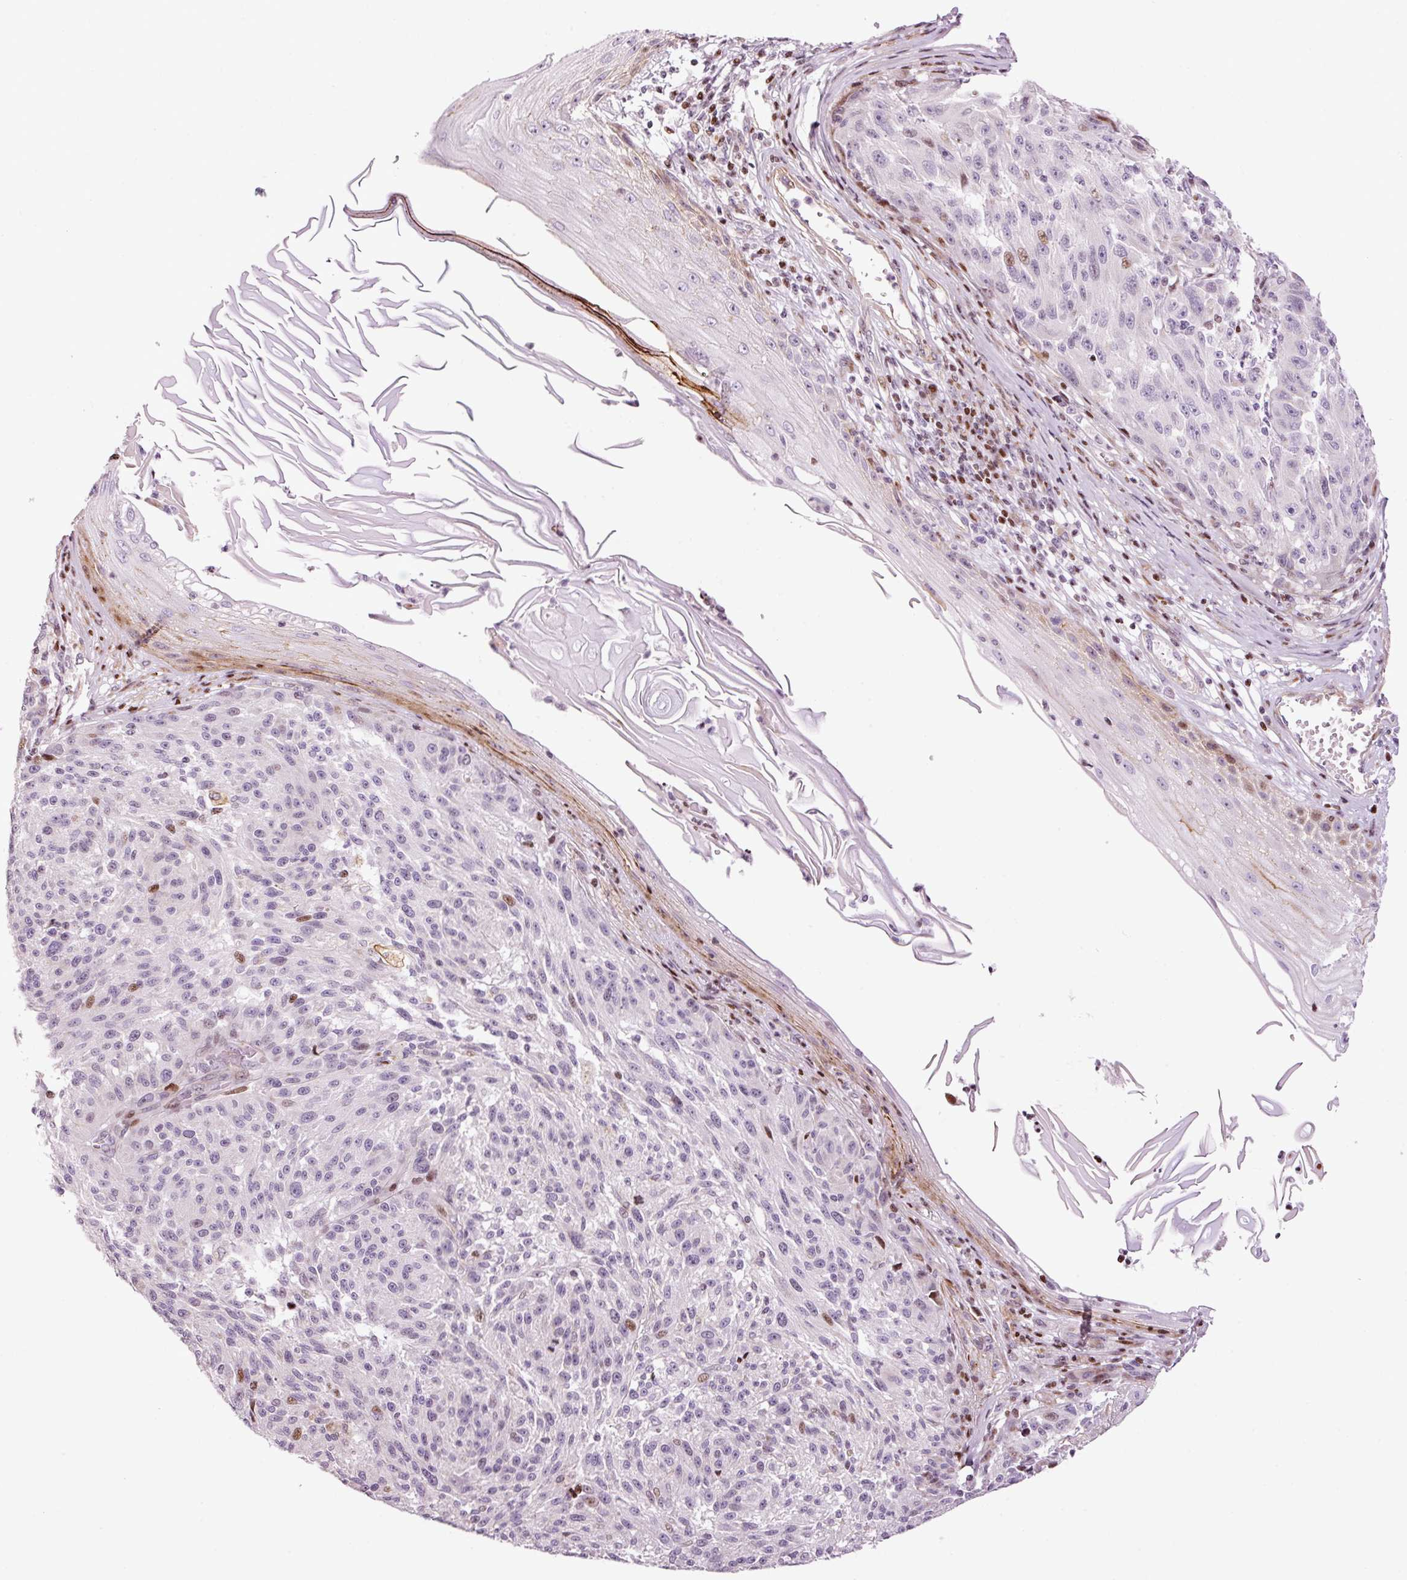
{"staining": {"intensity": "moderate", "quantity": "<25%", "location": "nuclear"}, "tissue": "melanoma", "cell_type": "Tumor cells", "image_type": "cancer", "snomed": [{"axis": "morphology", "description": "Malignant melanoma, NOS"}, {"axis": "topography", "description": "Skin"}], "caption": "Protein analysis of melanoma tissue exhibits moderate nuclear expression in approximately <25% of tumor cells. Immunohistochemistry stains the protein in brown and the nuclei are stained blue.", "gene": "ANKRD20A1", "patient": {"sex": "male", "age": 53}}